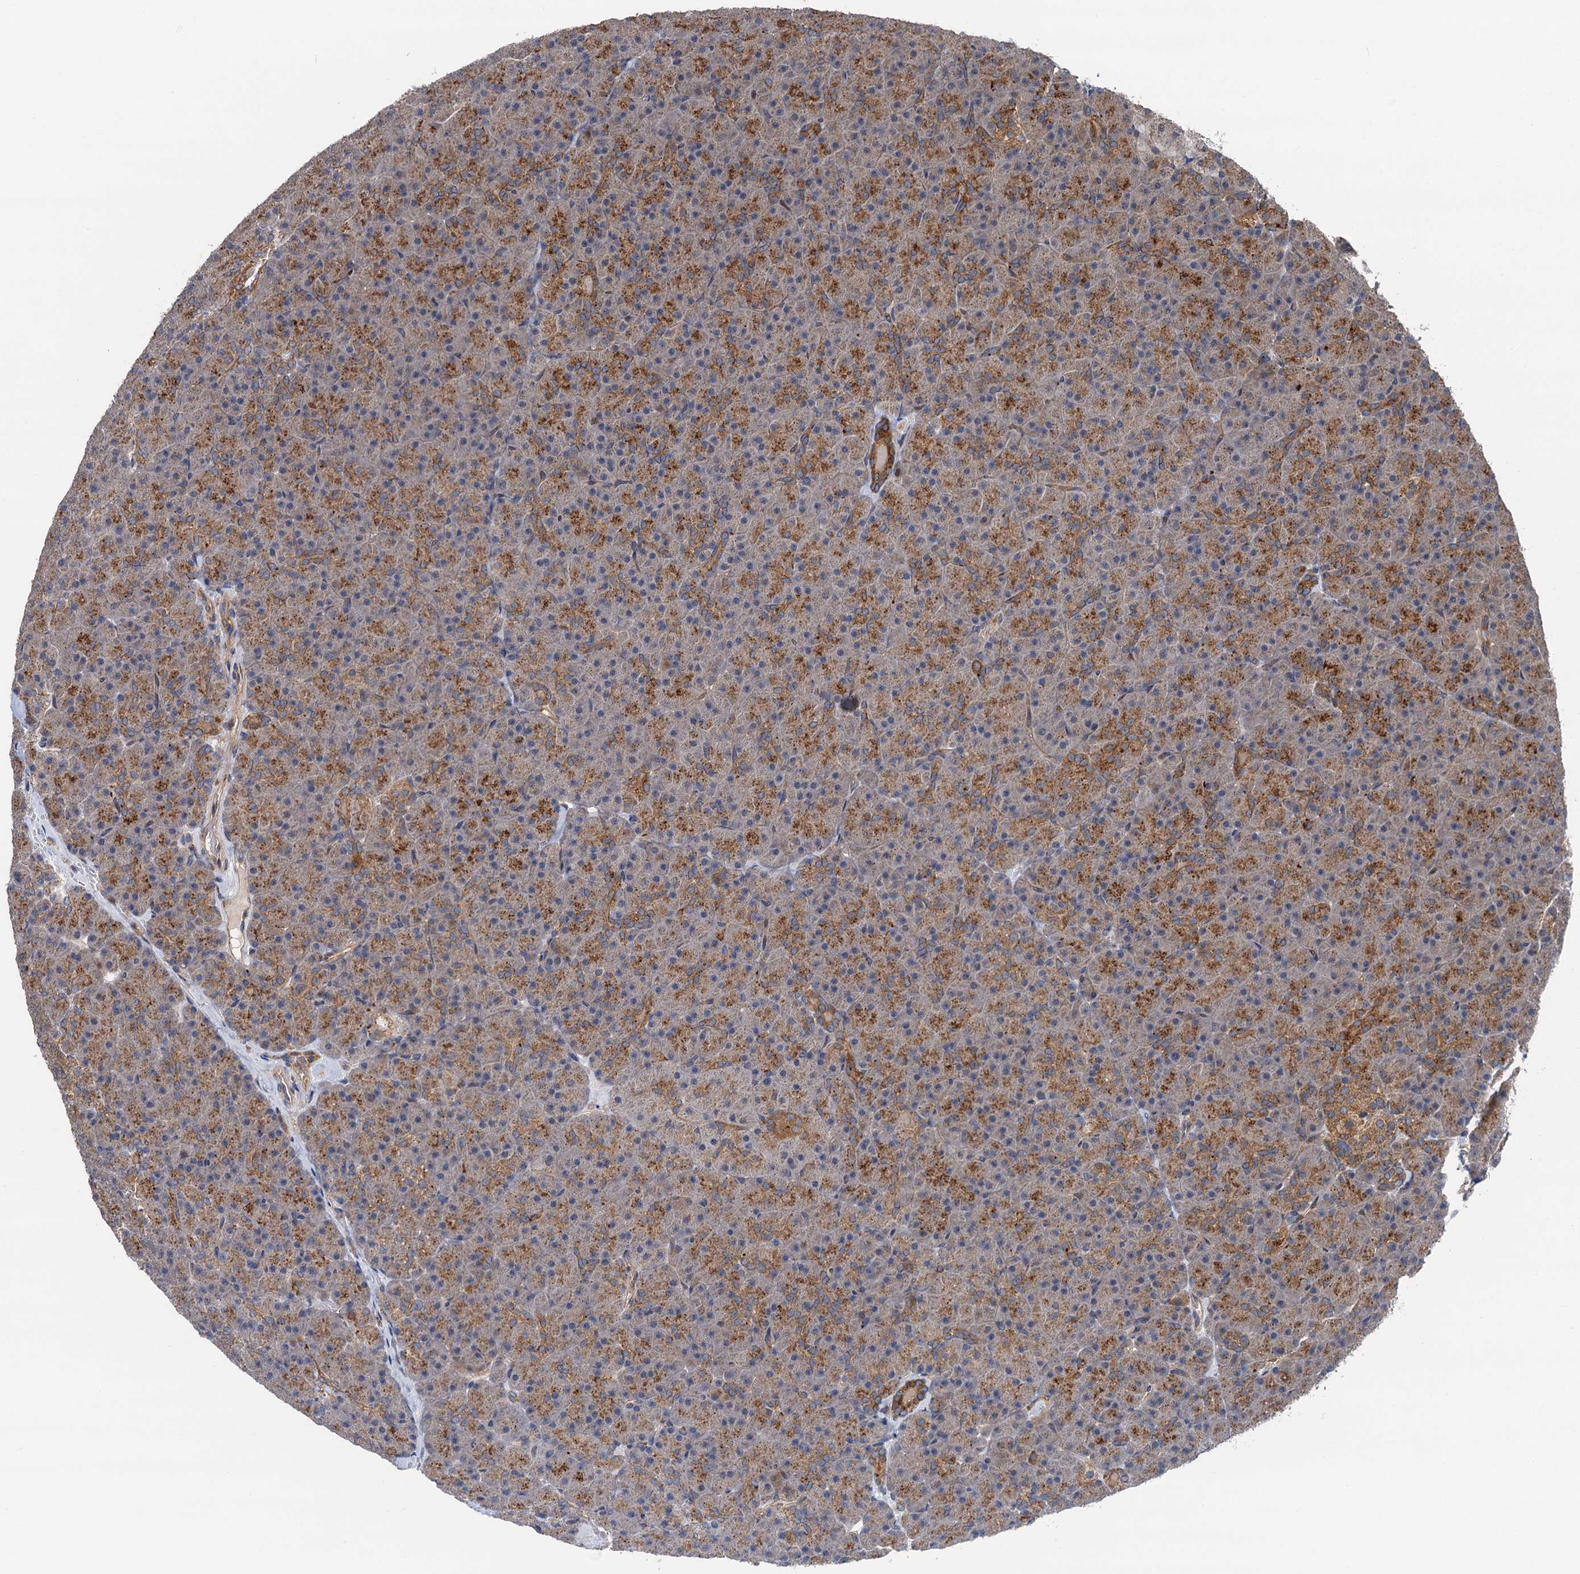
{"staining": {"intensity": "moderate", "quantity": "25%-75%", "location": "cytoplasmic/membranous"}, "tissue": "pancreas", "cell_type": "Exocrine glandular cells", "image_type": "normal", "snomed": [{"axis": "morphology", "description": "Normal tissue, NOS"}, {"axis": "topography", "description": "Pancreas"}], "caption": "Exocrine glandular cells display medium levels of moderate cytoplasmic/membranous expression in about 25%-75% of cells in benign human pancreas. (IHC, brightfield microscopy, high magnification).", "gene": "NLRP10", "patient": {"sex": "male", "age": 36}}